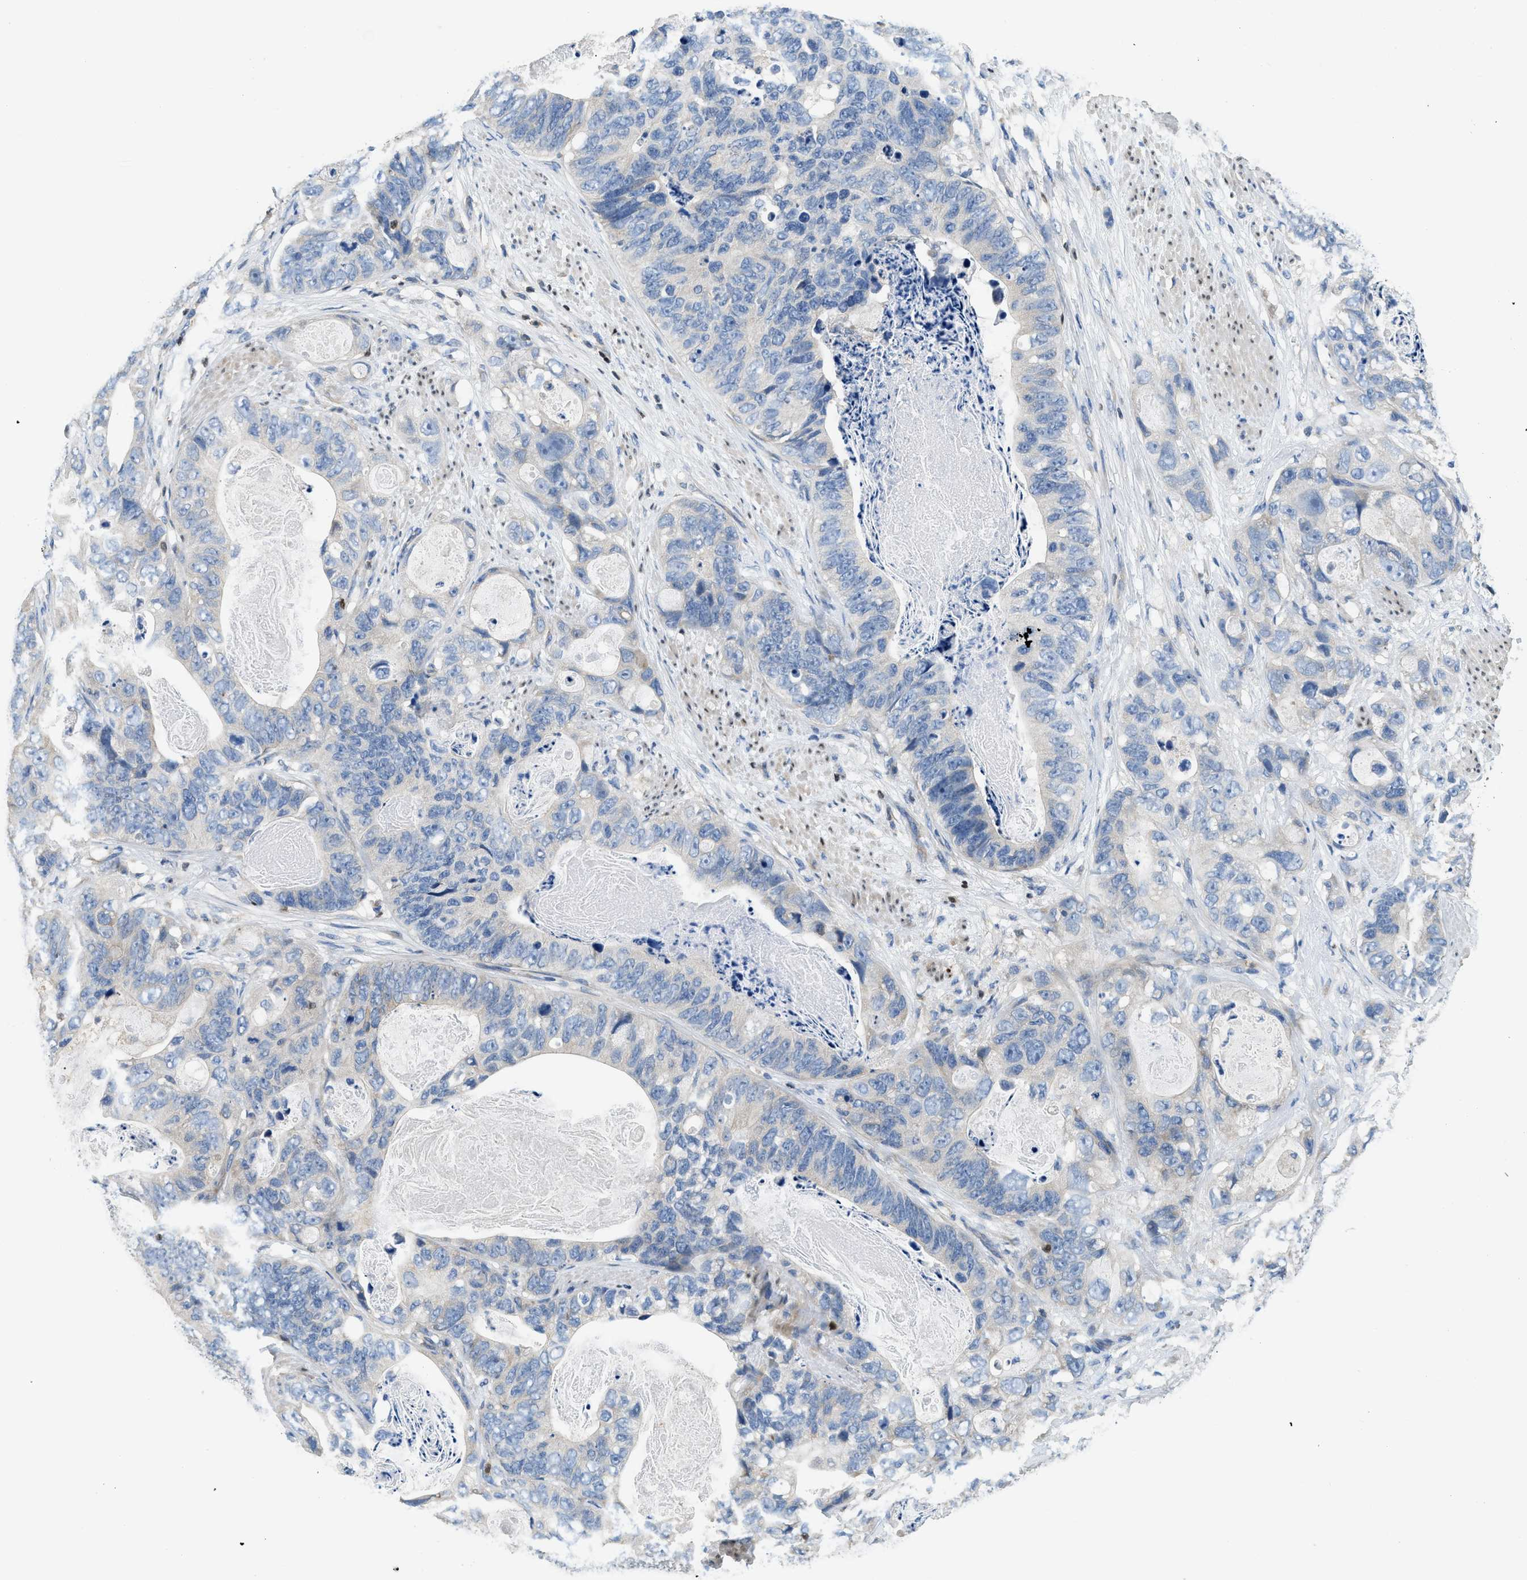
{"staining": {"intensity": "negative", "quantity": "none", "location": "none"}, "tissue": "stomach cancer", "cell_type": "Tumor cells", "image_type": "cancer", "snomed": [{"axis": "morphology", "description": "Adenocarcinoma, NOS"}, {"axis": "topography", "description": "Stomach"}], "caption": "Immunohistochemical staining of human adenocarcinoma (stomach) exhibits no significant positivity in tumor cells. (DAB immunohistochemistry visualized using brightfield microscopy, high magnification).", "gene": "TOX", "patient": {"sex": "female", "age": 89}}